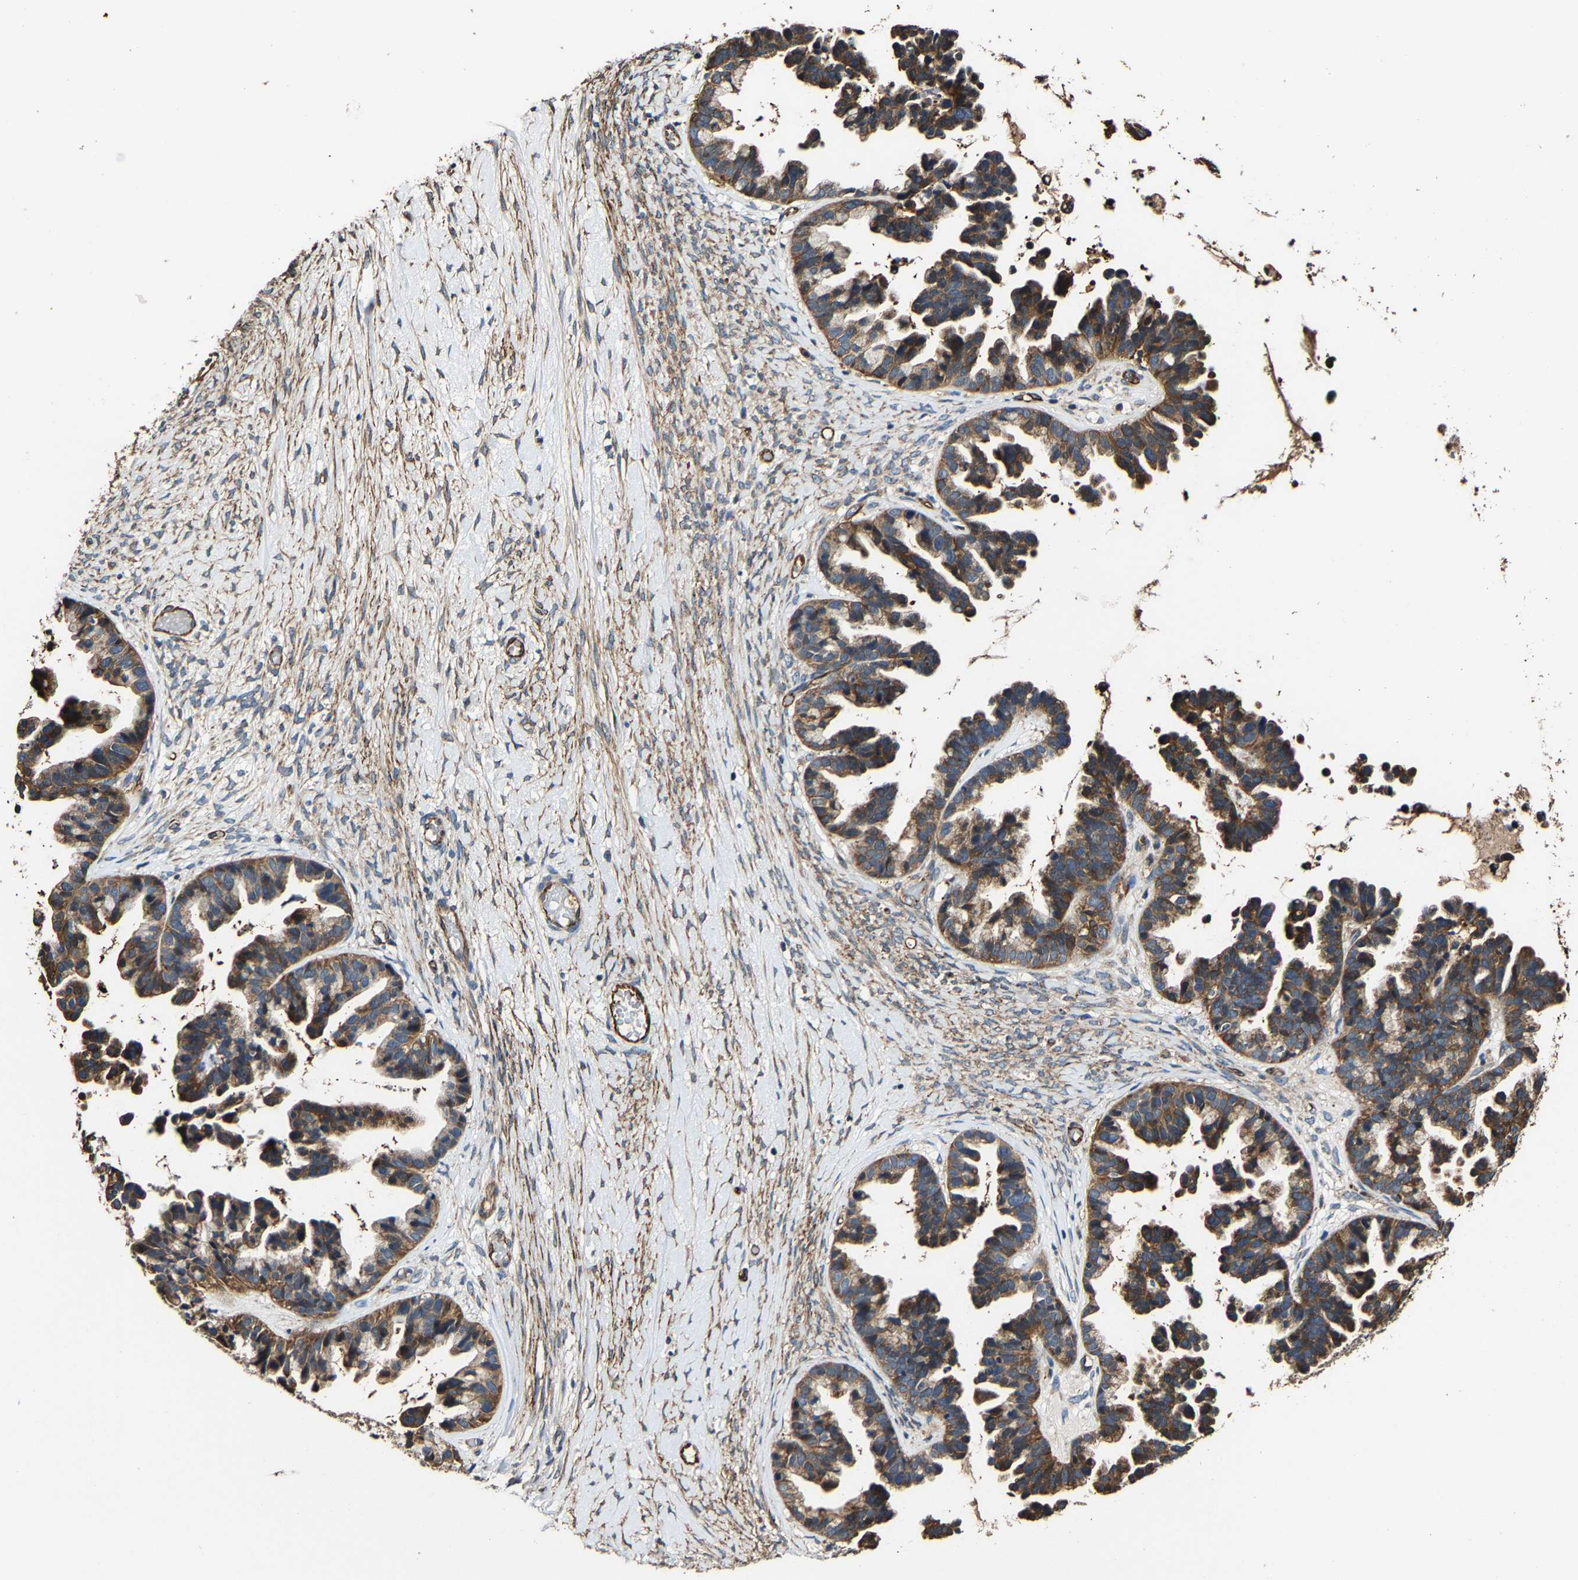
{"staining": {"intensity": "strong", "quantity": ">75%", "location": "cytoplasmic/membranous"}, "tissue": "ovarian cancer", "cell_type": "Tumor cells", "image_type": "cancer", "snomed": [{"axis": "morphology", "description": "Cystadenocarcinoma, serous, NOS"}, {"axis": "topography", "description": "Ovary"}], "caption": "Serous cystadenocarcinoma (ovarian) tissue reveals strong cytoplasmic/membranous positivity in about >75% of tumor cells", "gene": "GFRA3", "patient": {"sex": "female", "age": 56}}